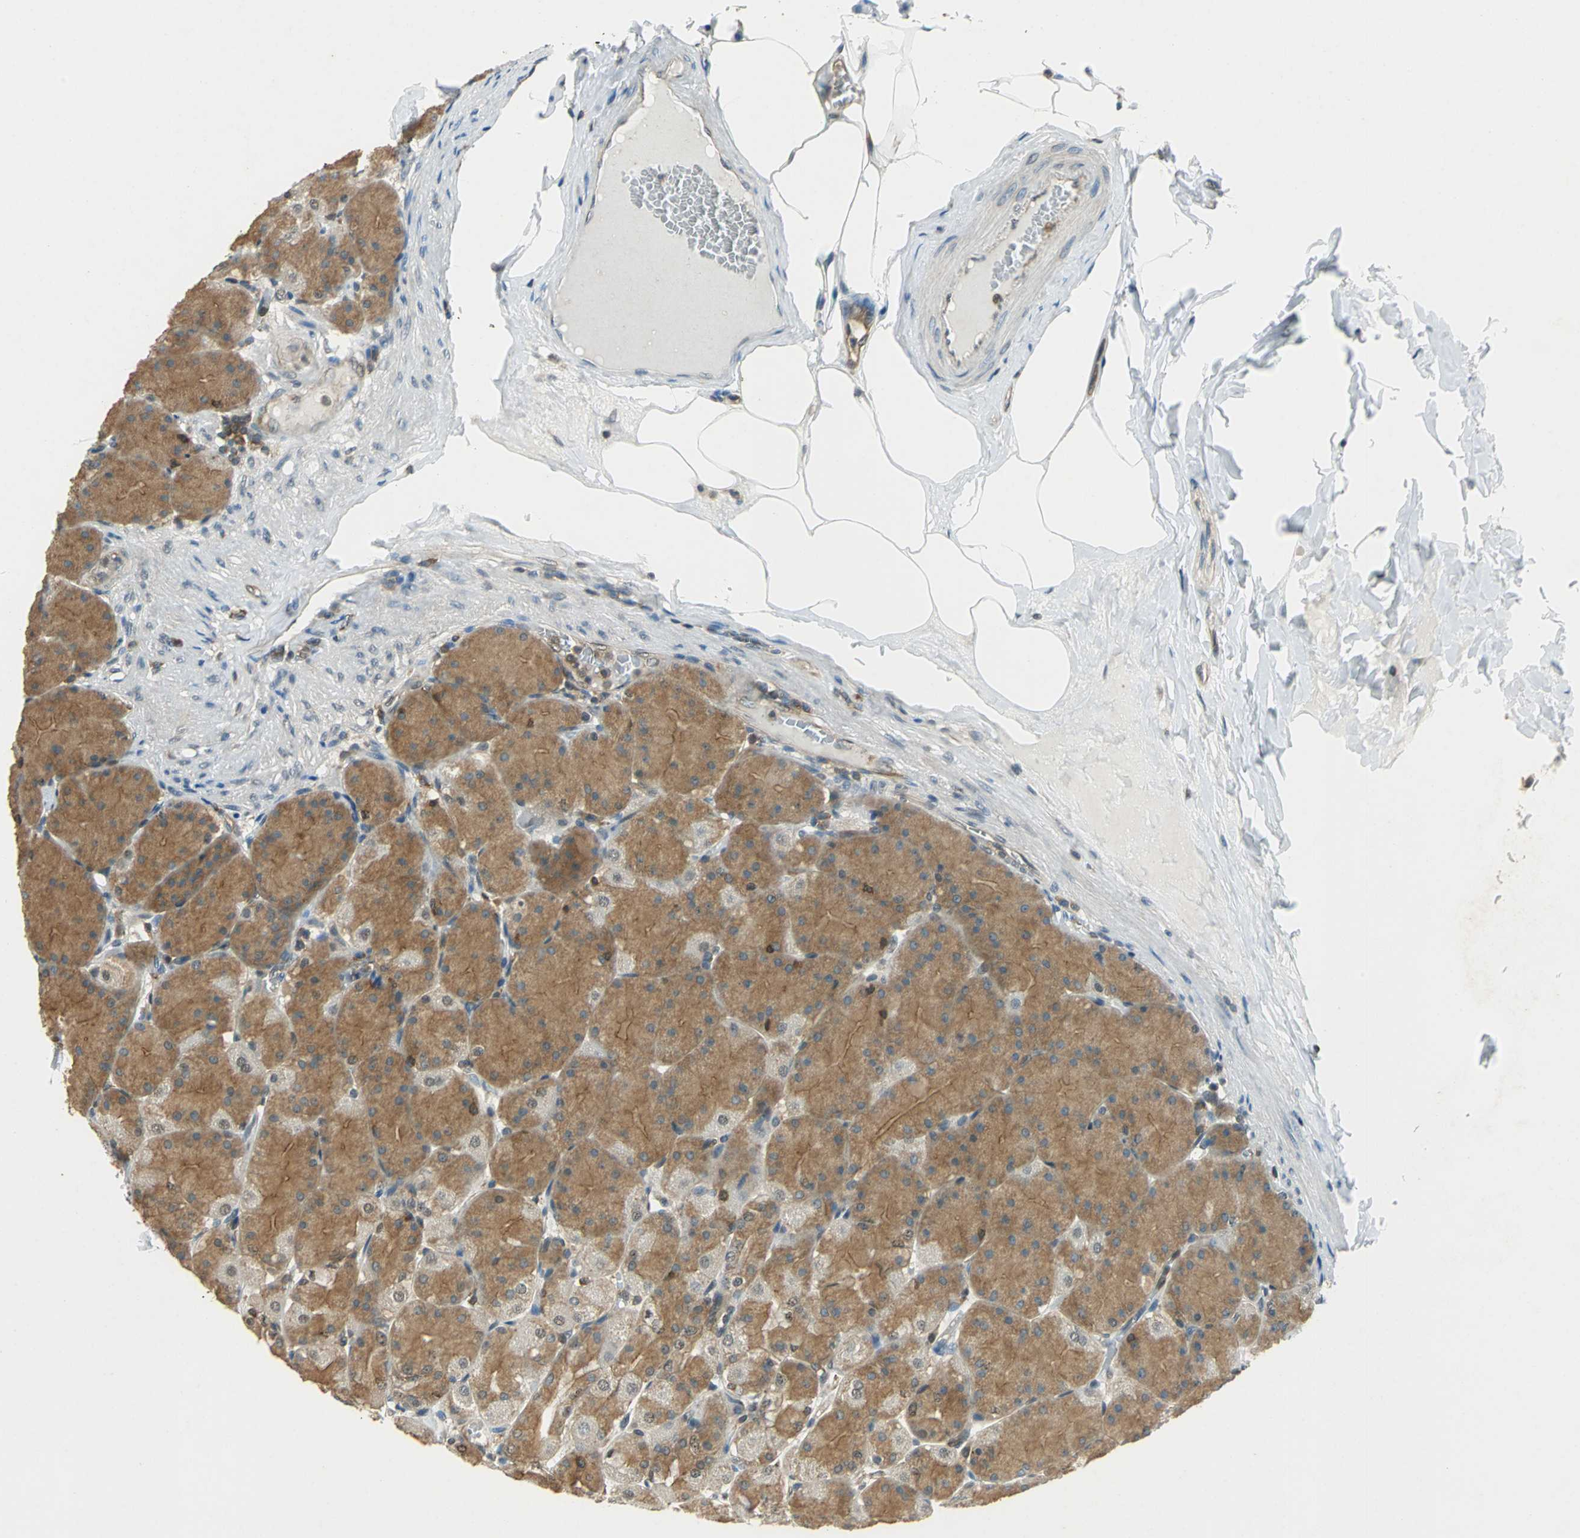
{"staining": {"intensity": "strong", "quantity": ">75%", "location": "cytoplasmic/membranous,nuclear"}, "tissue": "stomach", "cell_type": "Glandular cells", "image_type": "normal", "snomed": [{"axis": "morphology", "description": "Normal tissue, NOS"}, {"axis": "topography", "description": "Stomach, upper"}], "caption": "Strong cytoplasmic/membranous,nuclear expression for a protein is seen in approximately >75% of glandular cells of normal stomach using immunohistochemistry (IHC).", "gene": "ARPC3", "patient": {"sex": "female", "age": 56}}